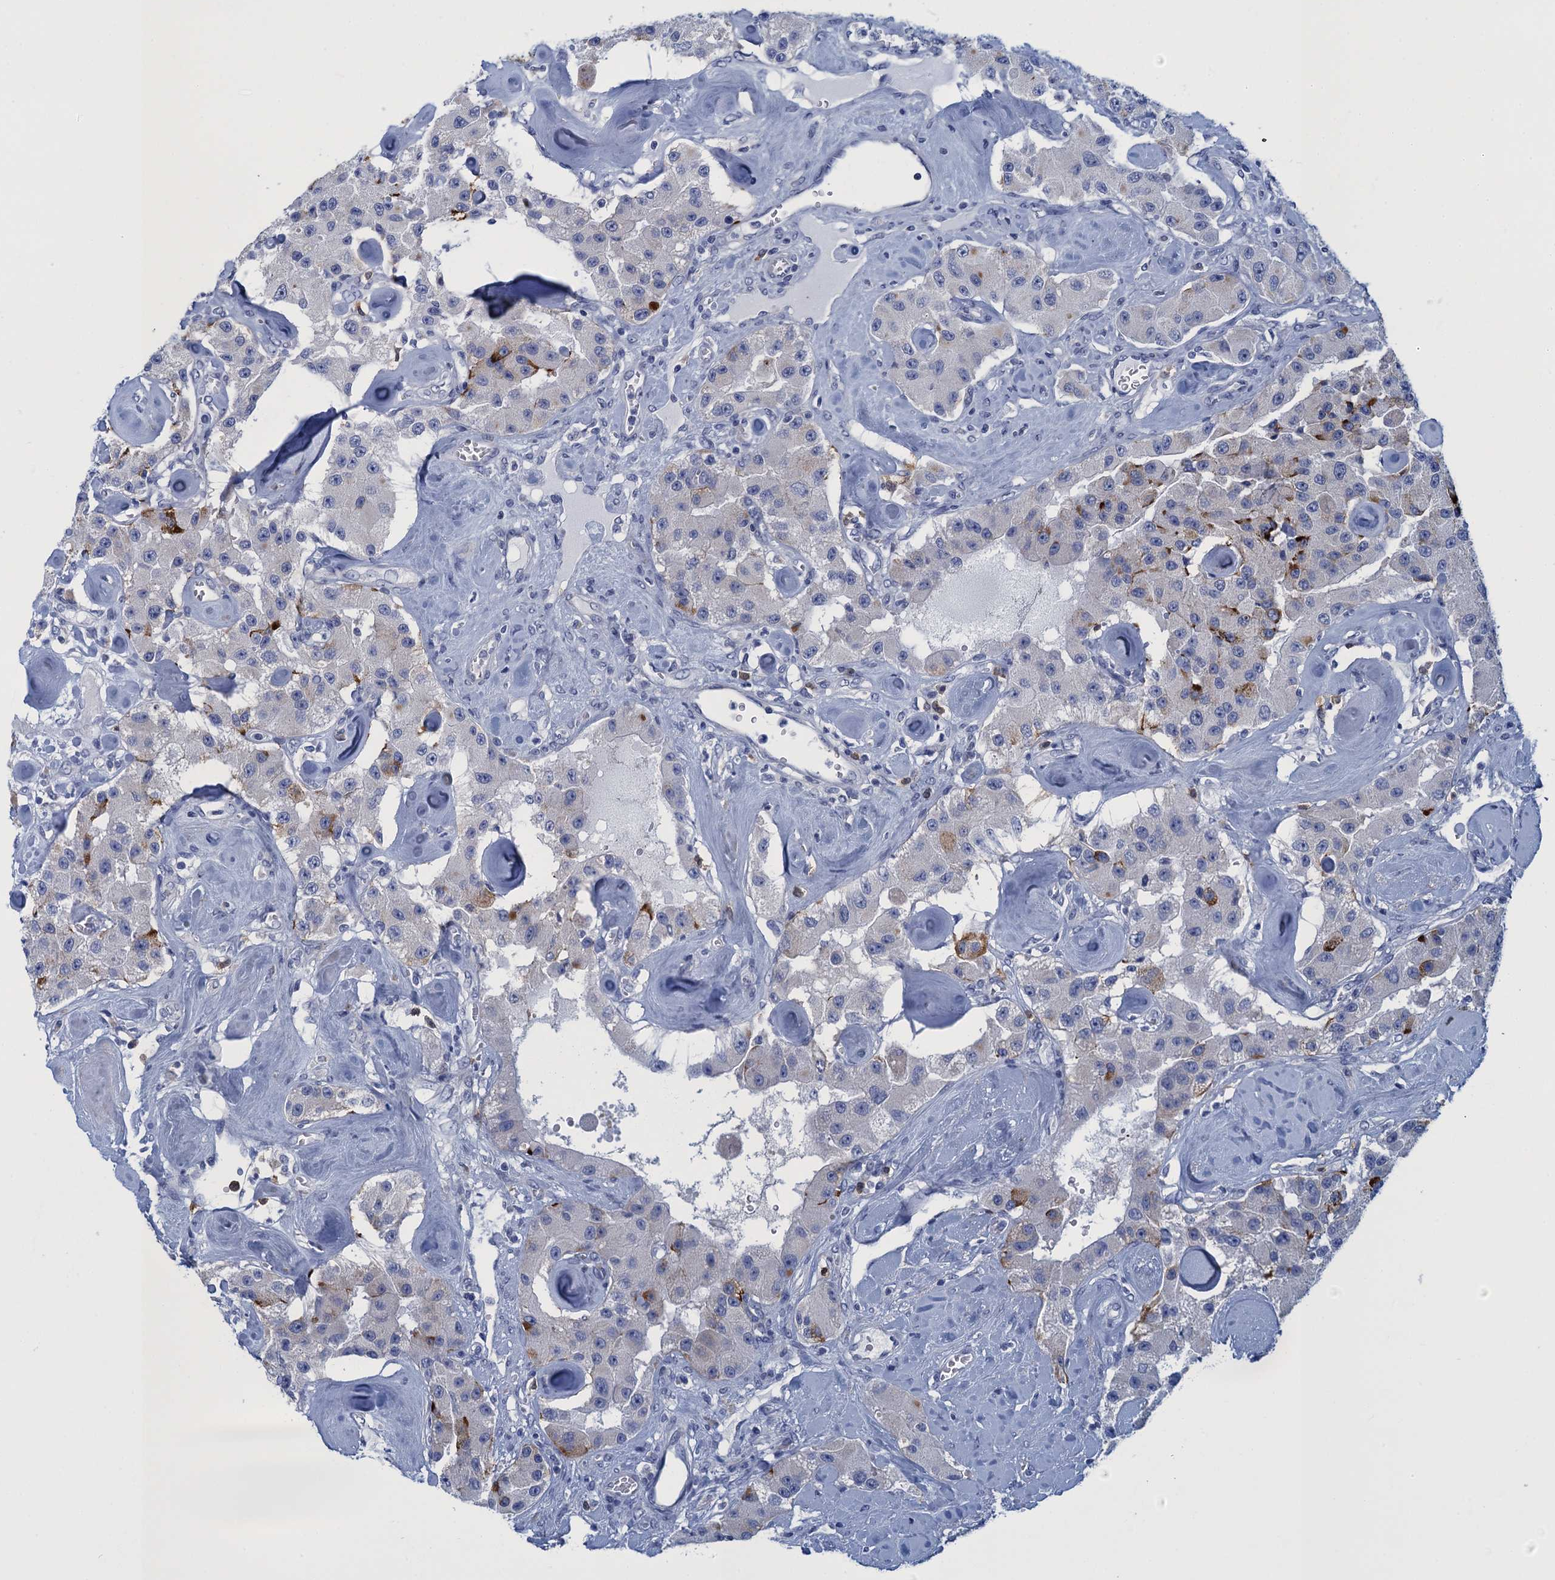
{"staining": {"intensity": "weak", "quantity": "<25%", "location": "cytoplasmic/membranous"}, "tissue": "carcinoid", "cell_type": "Tumor cells", "image_type": "cancer", "snomed": [{"axis": "morphology", "description": "Carcinoid, malignant, NOS"}, {"axis": "topography", "description": "Pancreas"}], "caption": "This is a photomicrograph of immunohistochemistry staining of malignant carcinoid, which shows no expression in tumor cells.", "gene": "SCEL", "patient": {"sex": "male", "age": 41}}